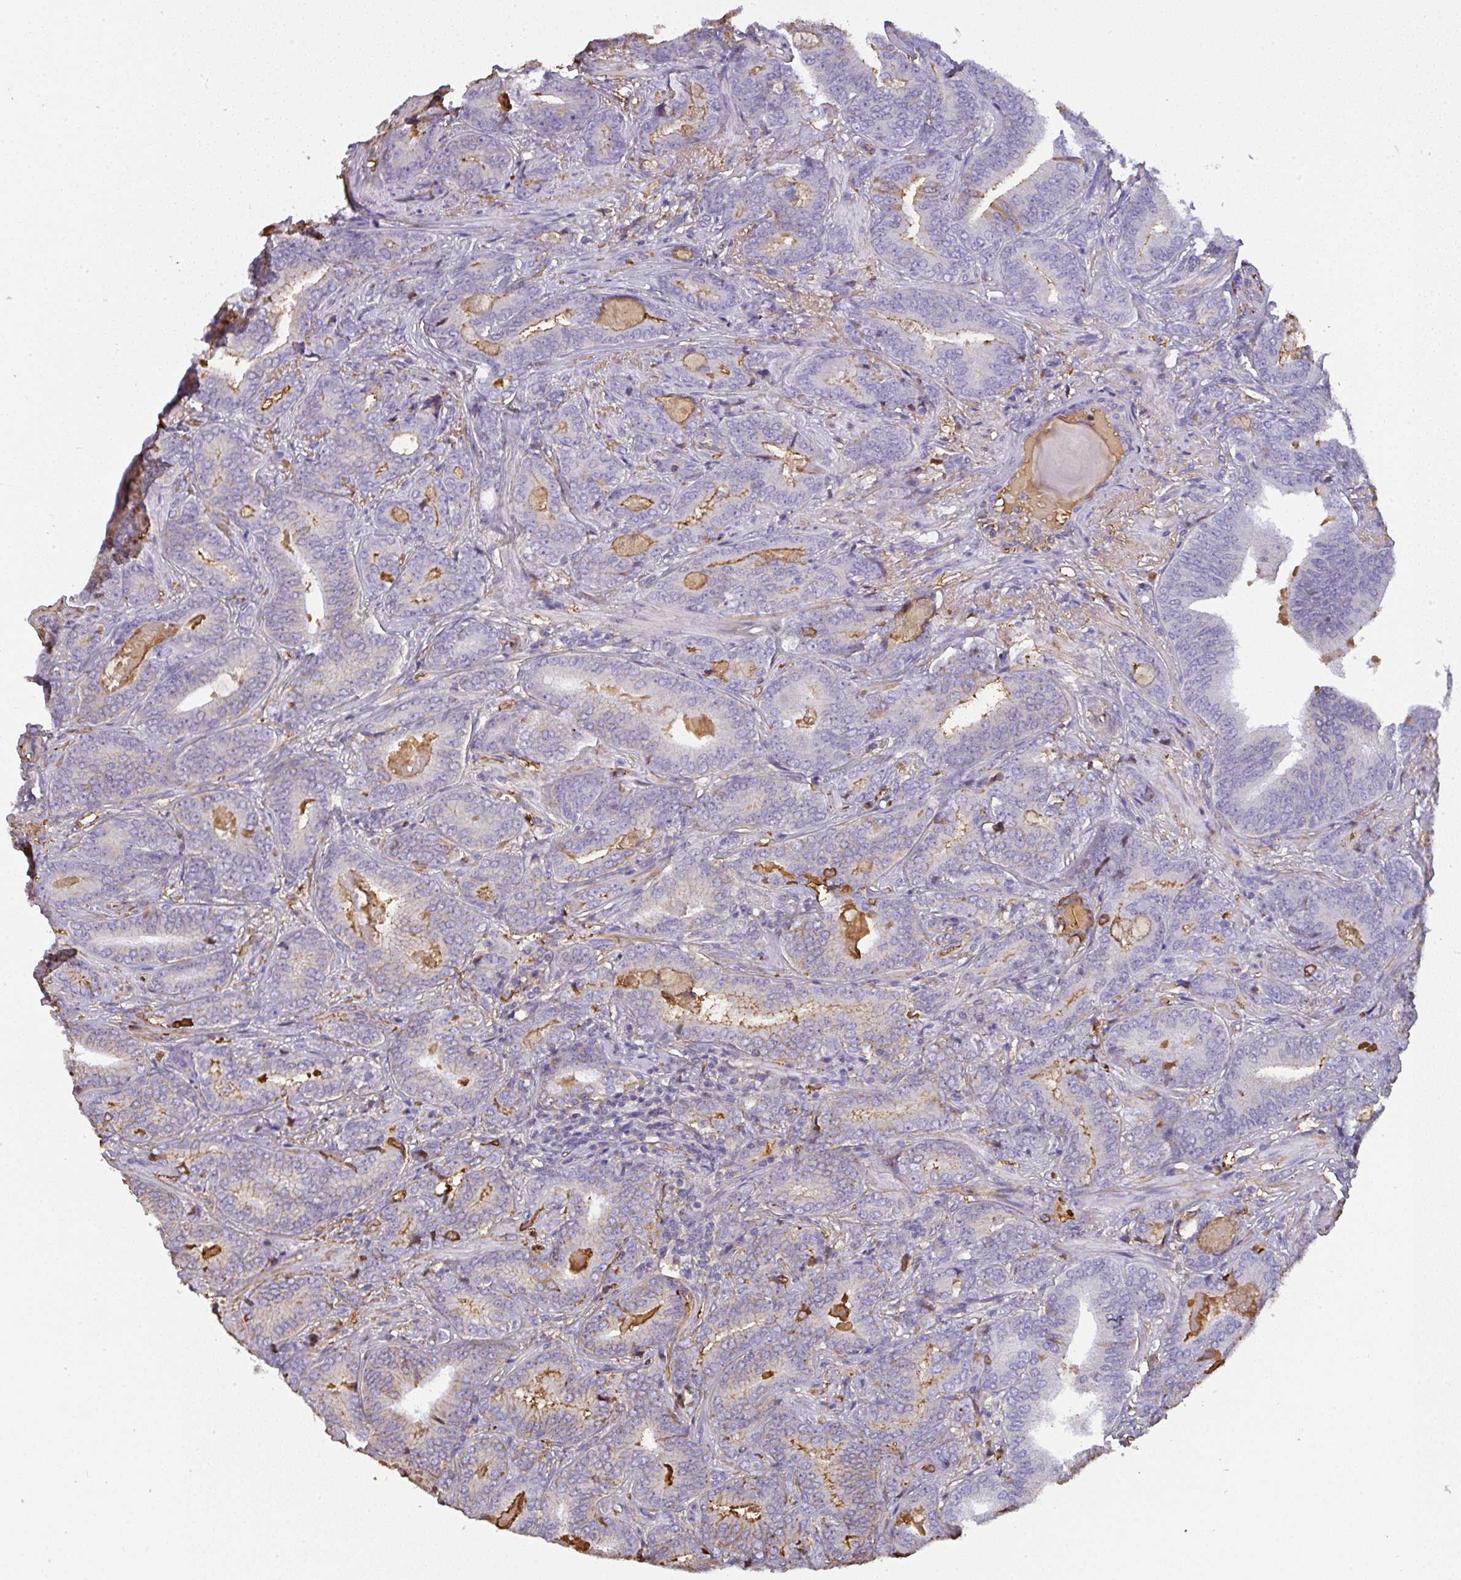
{"staining": {"intensity": "weak", "quantity": "<25%", "location": "cytoplasmic/membranous"}, "tissue": "prostate cancer", "cell_type": "Tumor cells", "image_type": "cancer", "snomed": [{"axis": "morphology", "description": "Adenocarcinoma, Low grade"}, {"axis": "topography", "description": "Prostate and seminal vesicle, NOS"}], "caption": "A histopathology image of adenocarcinoma (low-grade) (prostate) stained for a protein exhibits no brown staining in tumor cells.", "gene": "SMYD5", "patient": {"sex": "male", "age": 61}}